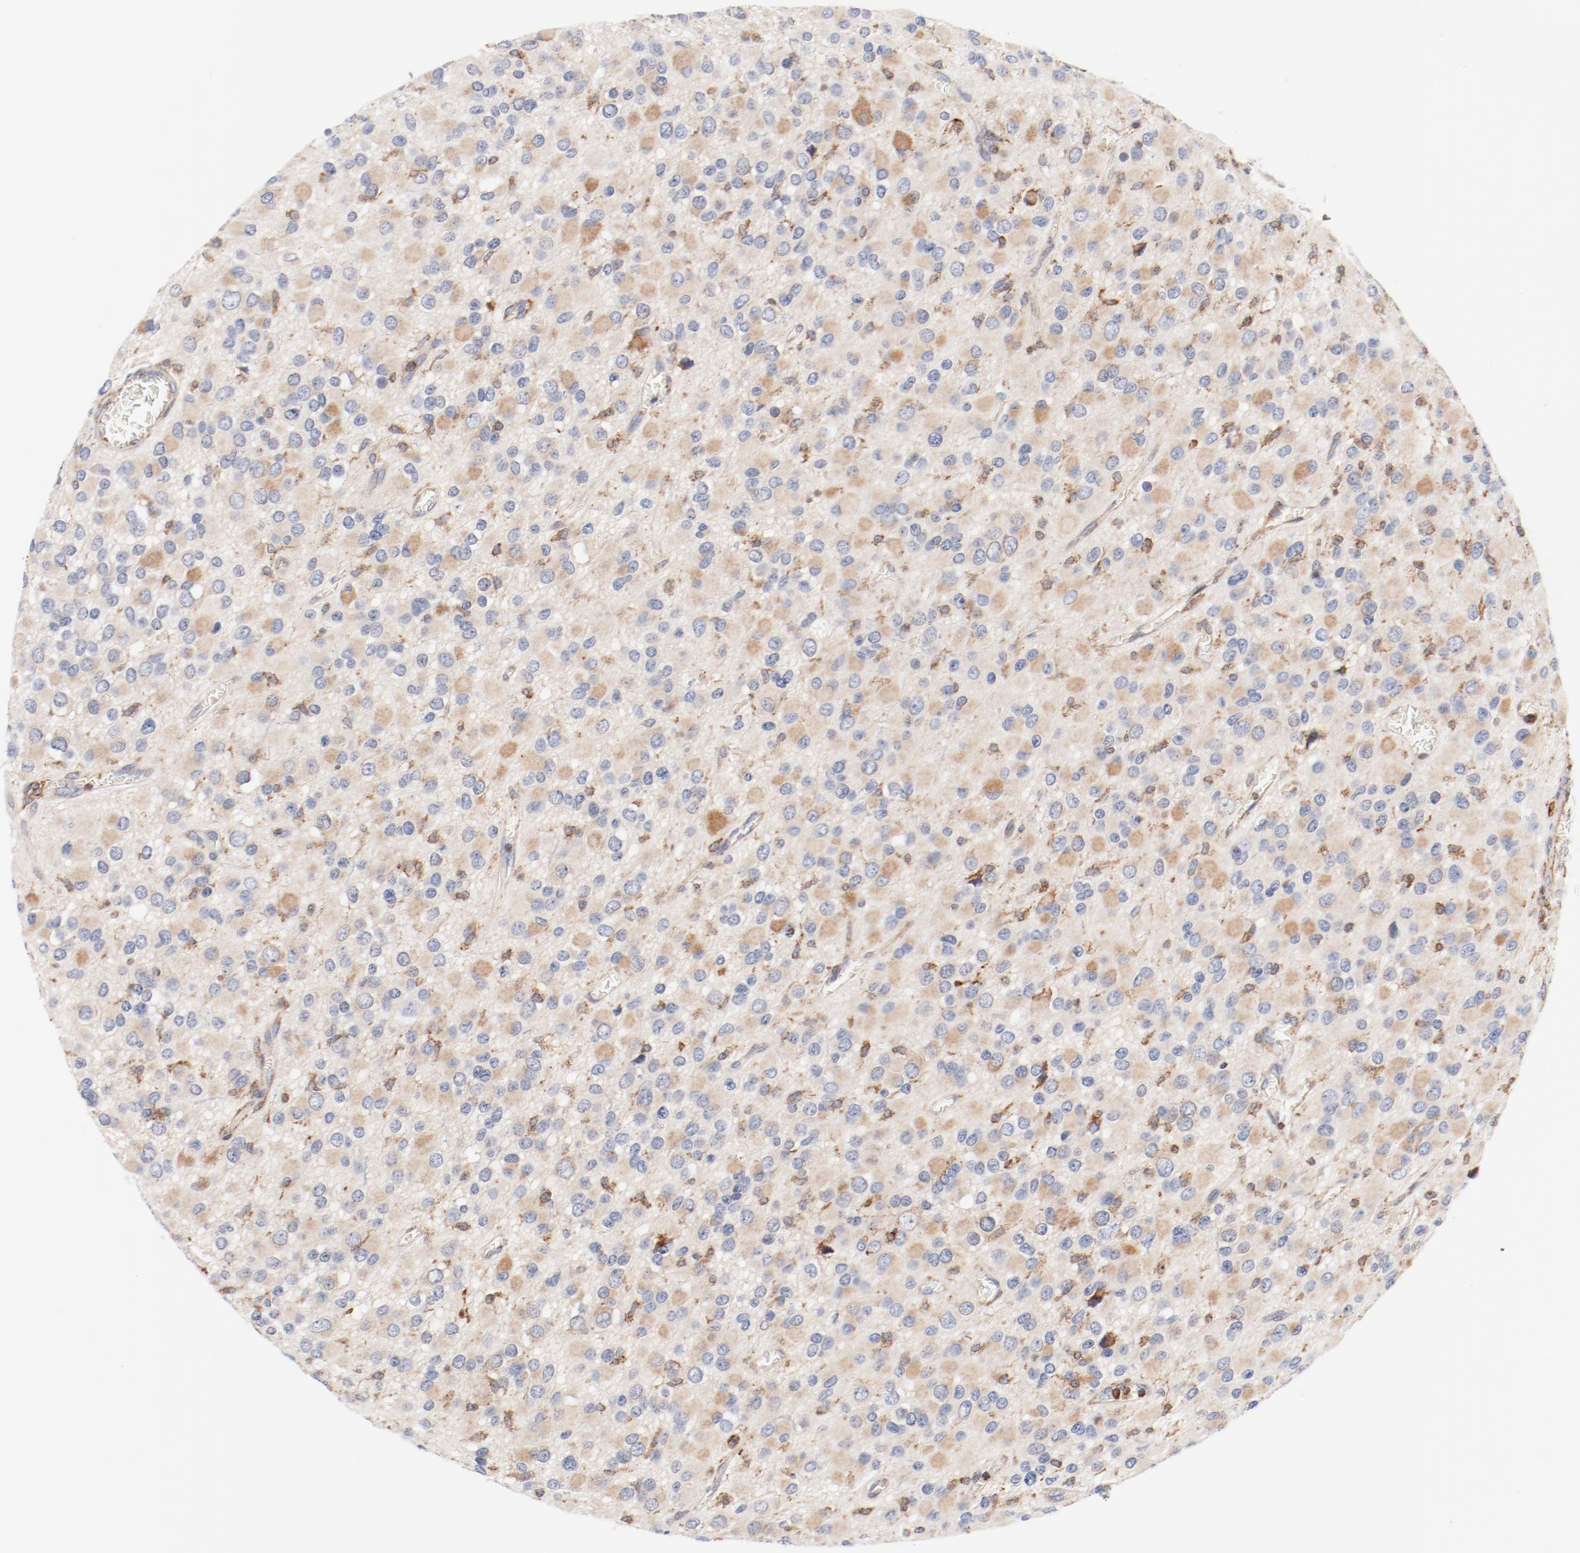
{"staining": {"intensity": "moderate", "quantity": "25%-75%", "location": "cytoplasmic/membranous"}, "tissue": "glioma", "cell_type": "Tumor cells", "image_type": "cancer", "snomed": [{"axis": "morphology", "description": "Glioma, malignant, Low grade"}, {"axis": "topography", "description": "Brain"}], "caption": "Tumor cells demonstrate moderate cytoplasmic/membranous positivity in about 25%-75% of cells in low-grade glioma (malignant).", "gene": "PDPK1", "patient": {"sex": "male", "age": 42}}